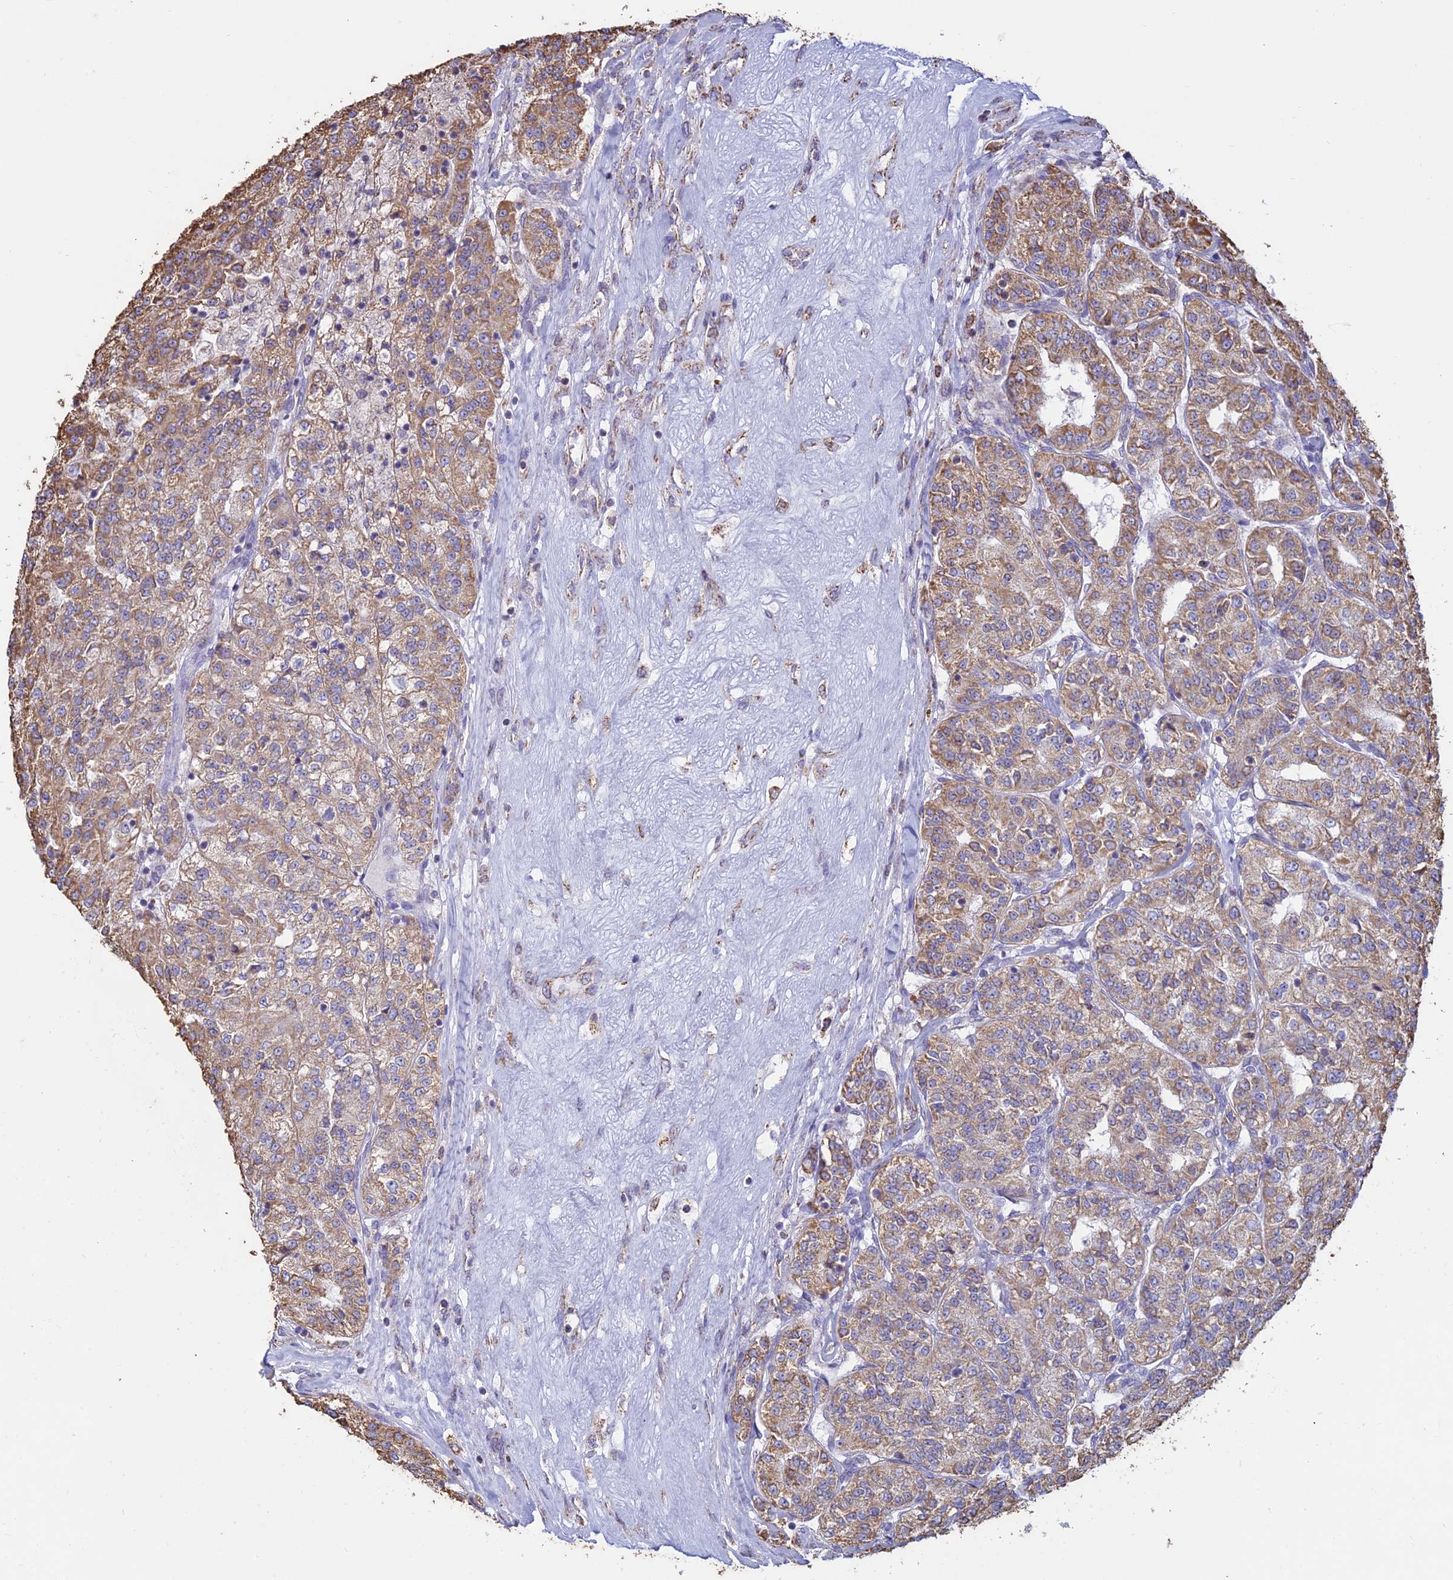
{"staining": {"intensity": "moderate", "quantity": ">75%", "location": "cytoplasmic/membranous"}, "tissue": "renal cancer", "cell_type": "Tumor cells", "image_type": "cancer", "snomed": [{"axis": "morphology", "description": "Adenocarcinoma, NOS"}, {"axis": "topography", "description": "Kidney"}], "caption": "Renal cancer (adenocarcinoma) tissue exhibits moderate cytoplasmic/membranous expression in about >75% of tumor cells, visualized by immunohistochemistry.", "gene": "OR2W3", "patient": {"sex": "female", "age": 63}}